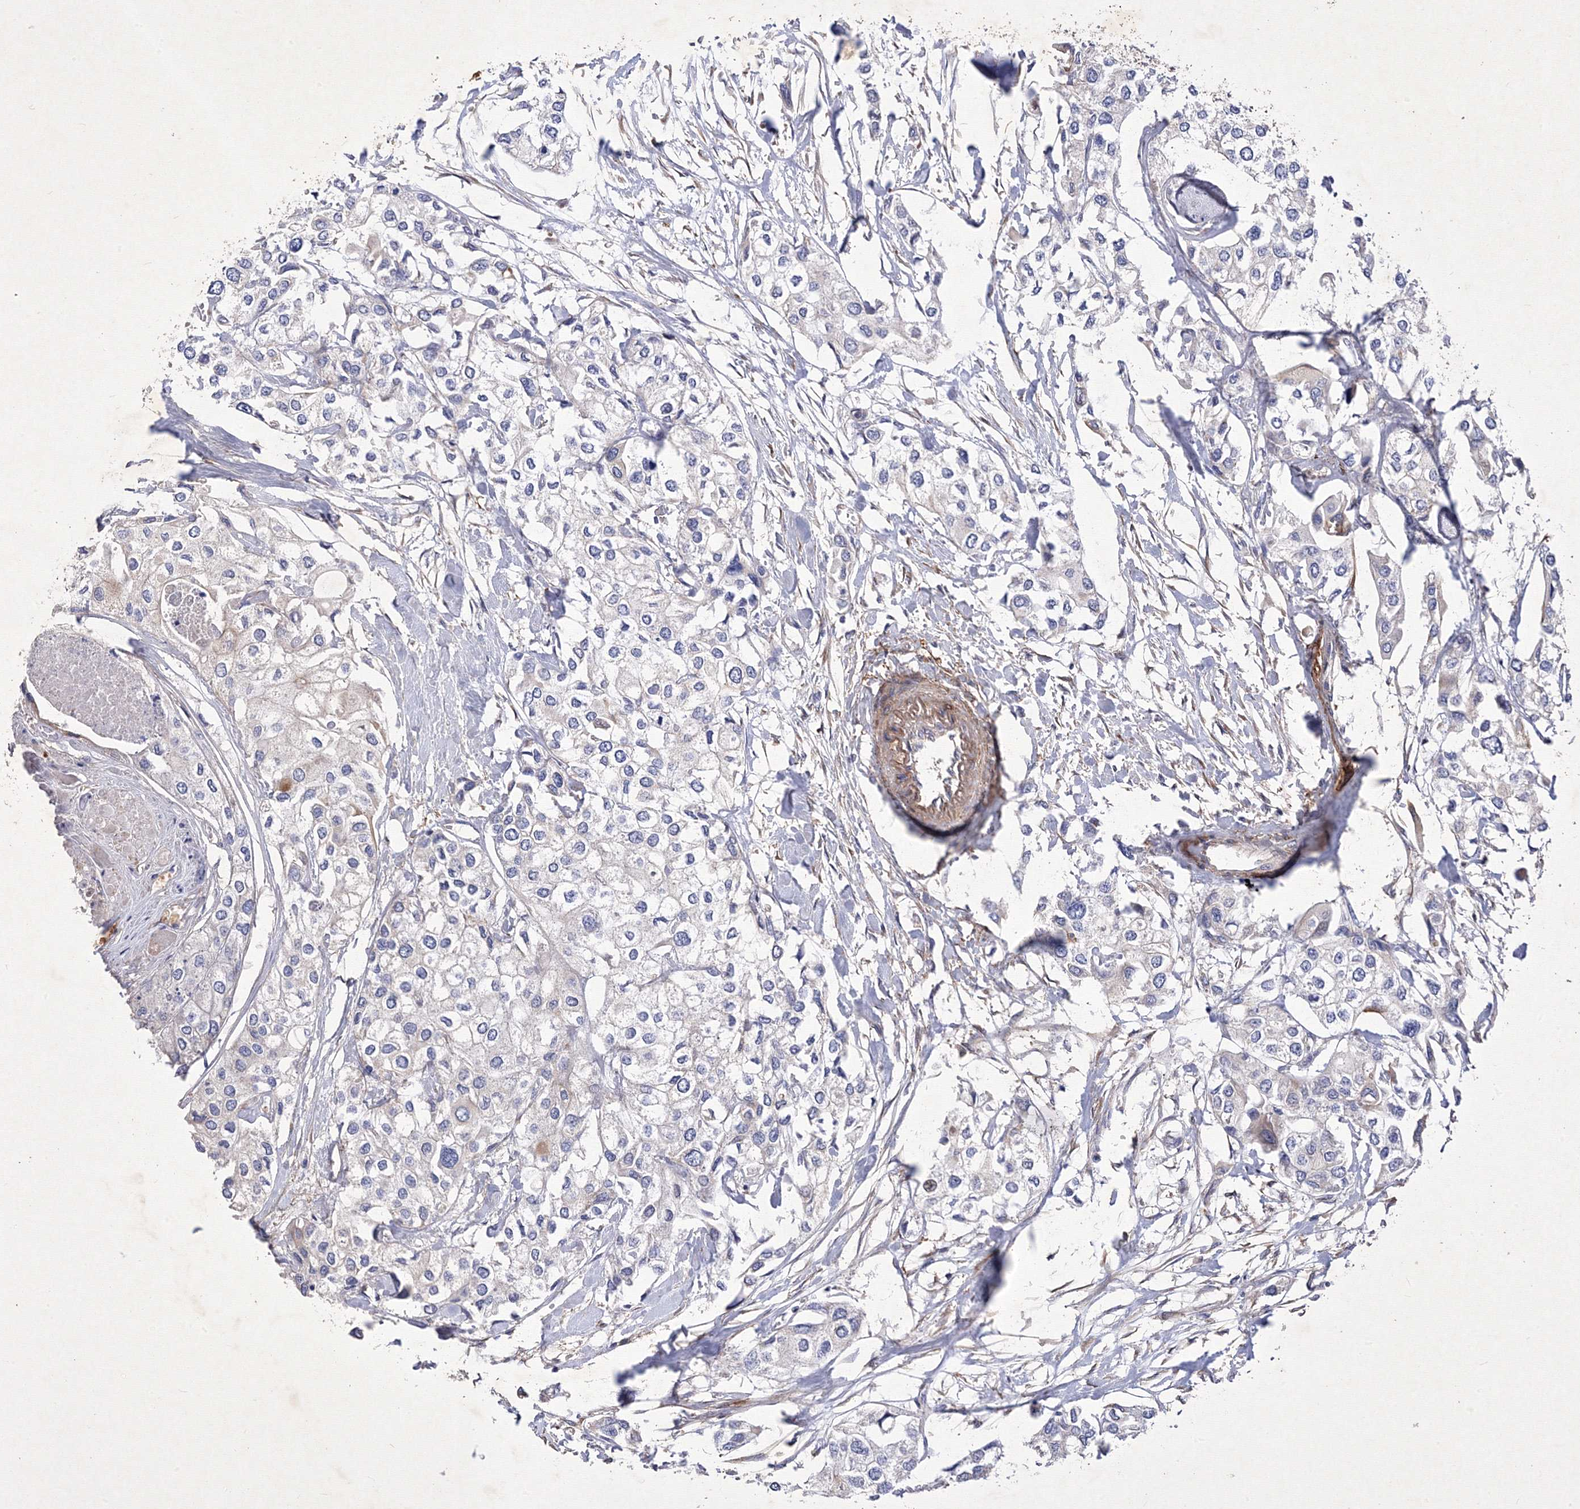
{"staining": {"intensity": "negative", "quantity": "none", "location": "none"}, "tissue": "urothelial cancer", "cell_type": "Tumor cells", "image_type": "cancer", "snomed": [{"axis": "morphology", "description": "Urothelial carcinoma, High grade"}, {"axis": "topography", "description": "Urinary bladder"}], "caption": "This micrograph is of urothelial cancer stained with immunohistochemistry (IHC) to label a protein in brown with the nuclei are counter-stained blue. There is no expression in tumor cells.", "gene": "SNX18", "patient": {"sex": "male", "age": 64}}